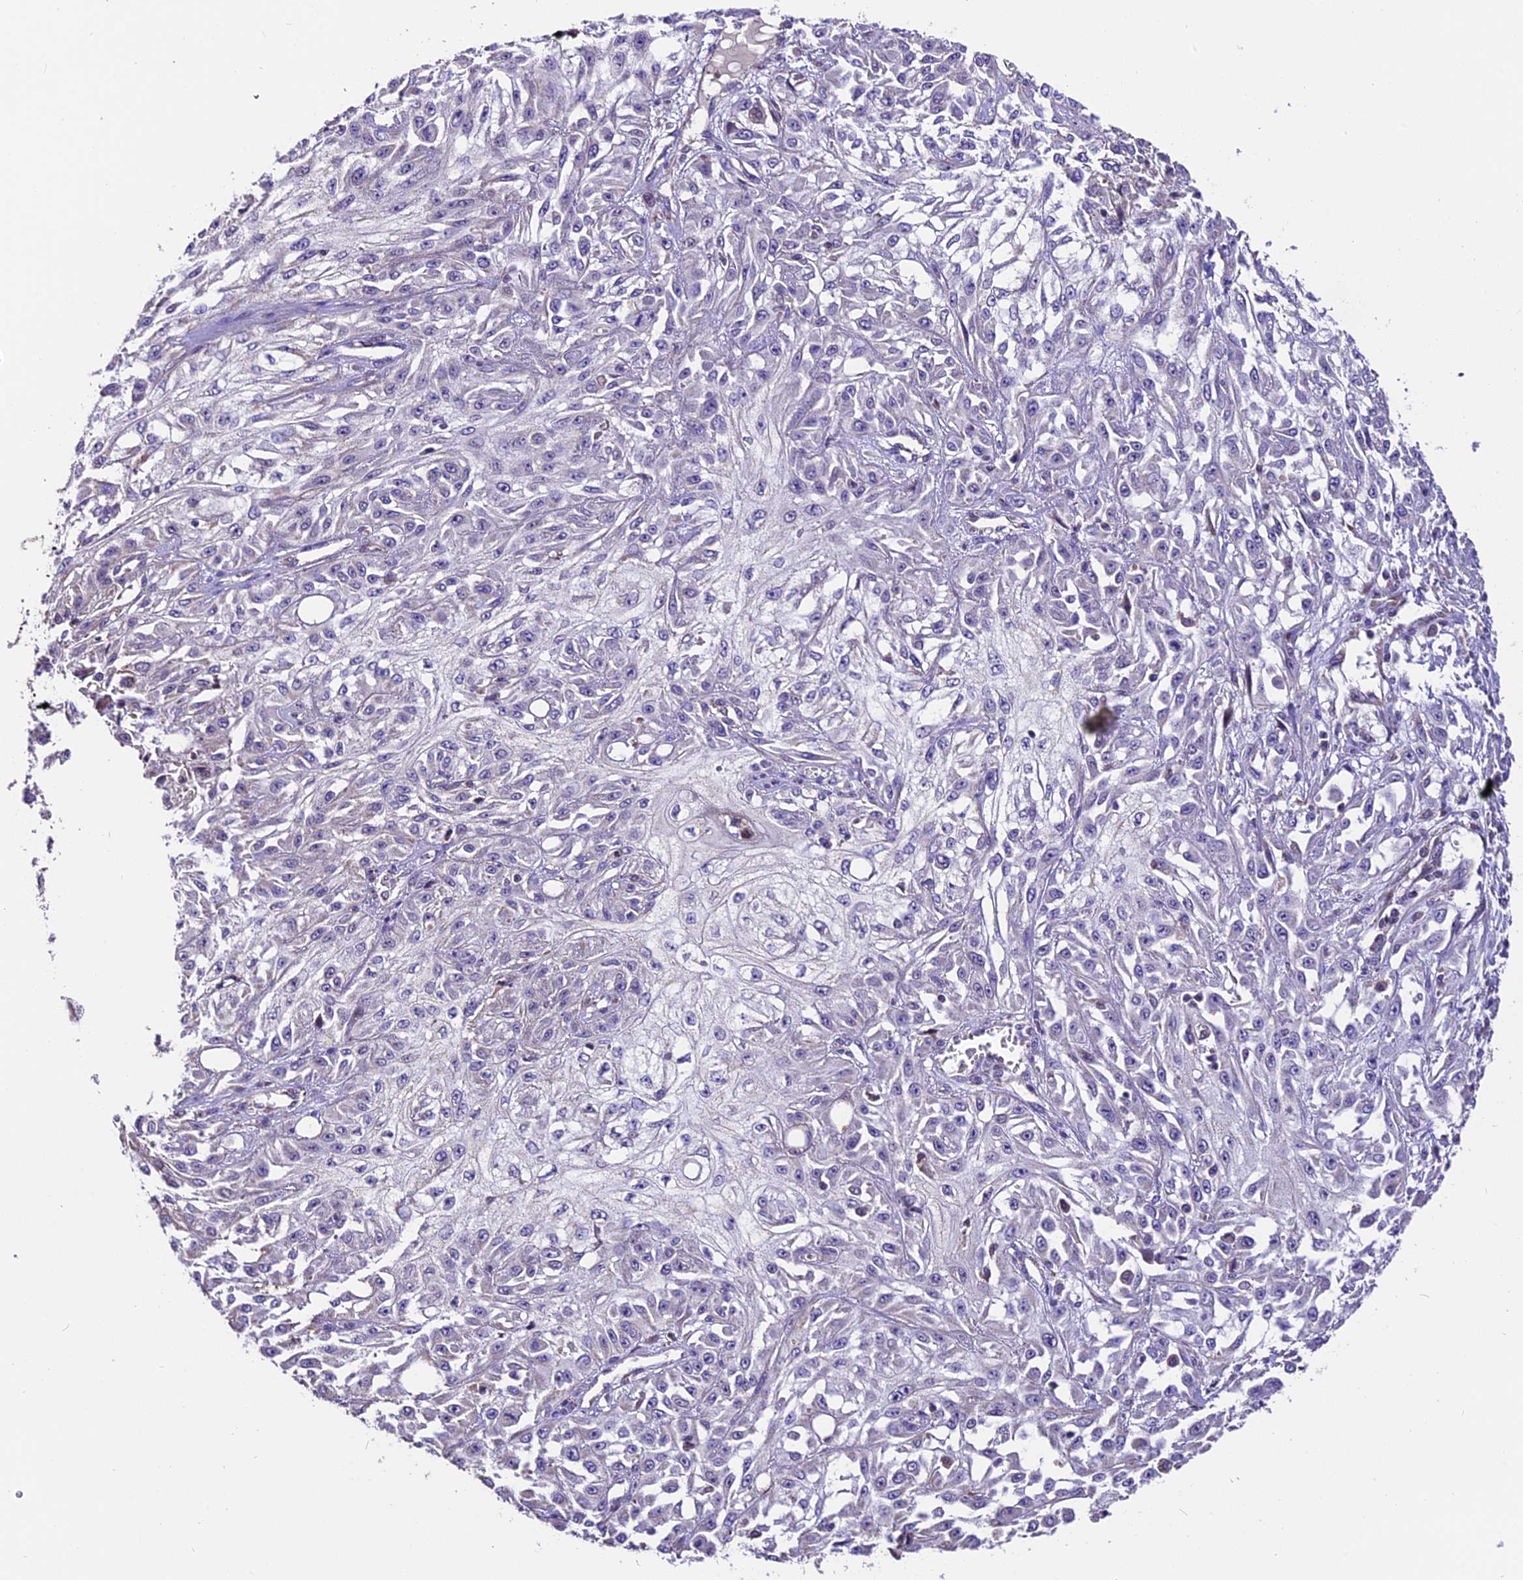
{"staining": {"intensity": "negative", "quantity": "none", "location": "none"}, "tissue": "skin cancer", "cell_type": "Tumor cells", "image_type": "cancer", "snomed": [{"axis": "morphology", "description": "Squamous cell carcinoma, NOS"}, {"axis": "morphology", "description": "Squamous cell carcinoma, metastatic, NOS"}, {"axis": "topography", "description": "Skin"}, {"axis": "topography", "description": "Lymph node"}], "caption": "Skin cancer (metastatic squamous cell carcinoma) was stained to show a protein in brown. There is no significant staining in tumor cells.", "gene": "DDX28", "patient": {"sex": "male", "age": 75}}